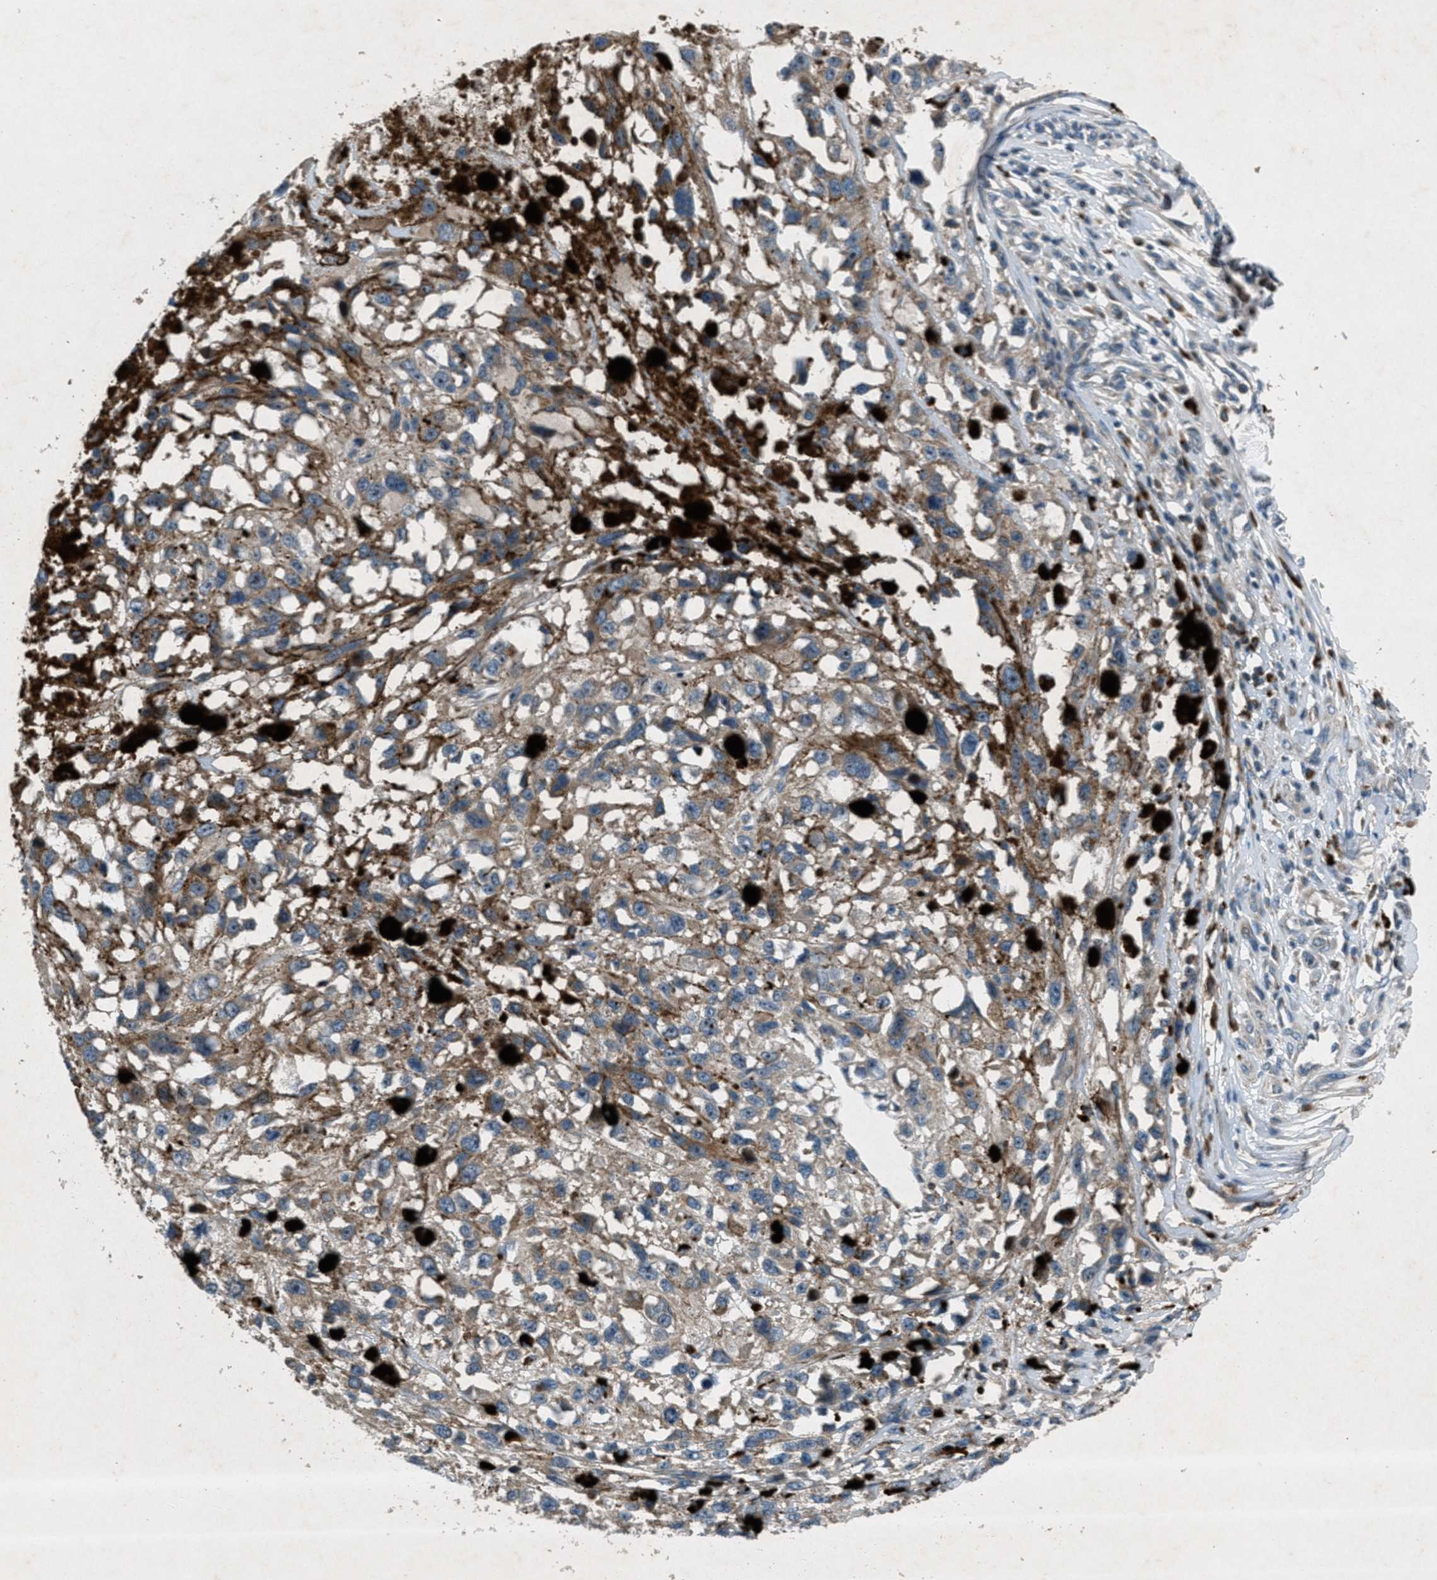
{"staining": {"intensity": "weak", "quantity": ">75%", "location": "cytoplasmic/membranous"}, "tissue": "melanoma", "cell_type": "Tumor cells", "image_type": "cancer", "snomed": [{"axis": "morphology", "description": "Malignant melanoma, Metastatic site"}, {"axis": "topography", "description": "Lymph node"}], "caption": "Human malignant melanoma (metastatic site) stained with a brown dye displays weak cytoplasmic/membranous positive positivity in approximately >75% of tumor cells.", "gene": "CLEC2D", "patient": {"sex": "male", "age": 59}}